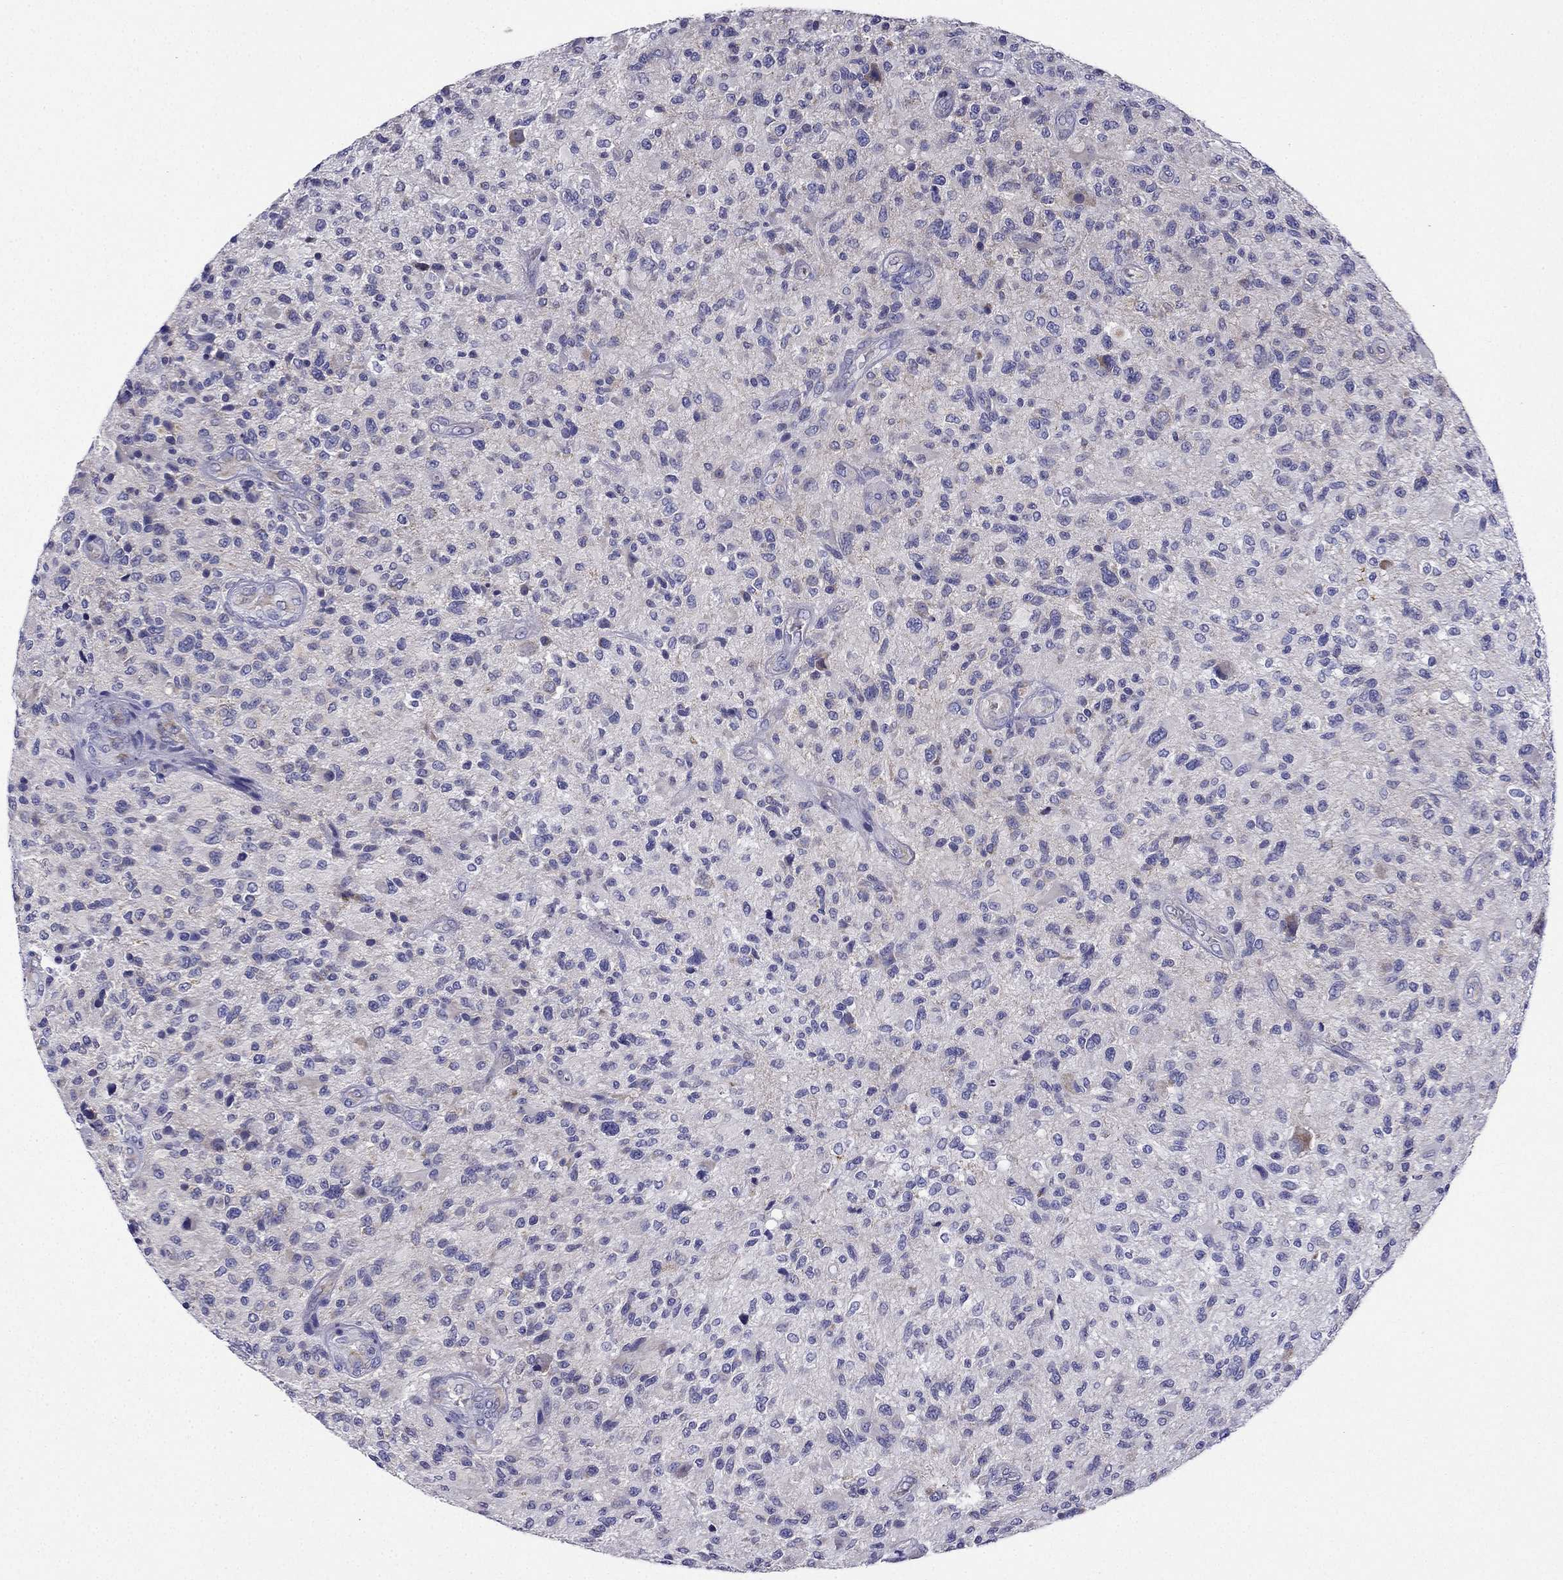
{"staining": {"intensity": "negative", "quantity": "none", "location": "none"}, "tissue": "glioma", "cell_type": "Tumor cells", "image_type": "cancer", "snomed": [{"axis": "morphology", "description": "Glioma, malignant, High grade"}, {"axis": "topography", "description": "Brain"}], "caption": "Glioma stained for a protein using immunohistochemistry exhibits no staining tumor cells.", "gene": "KIF5A", "patient": {"sex": "male", "age": 47}}